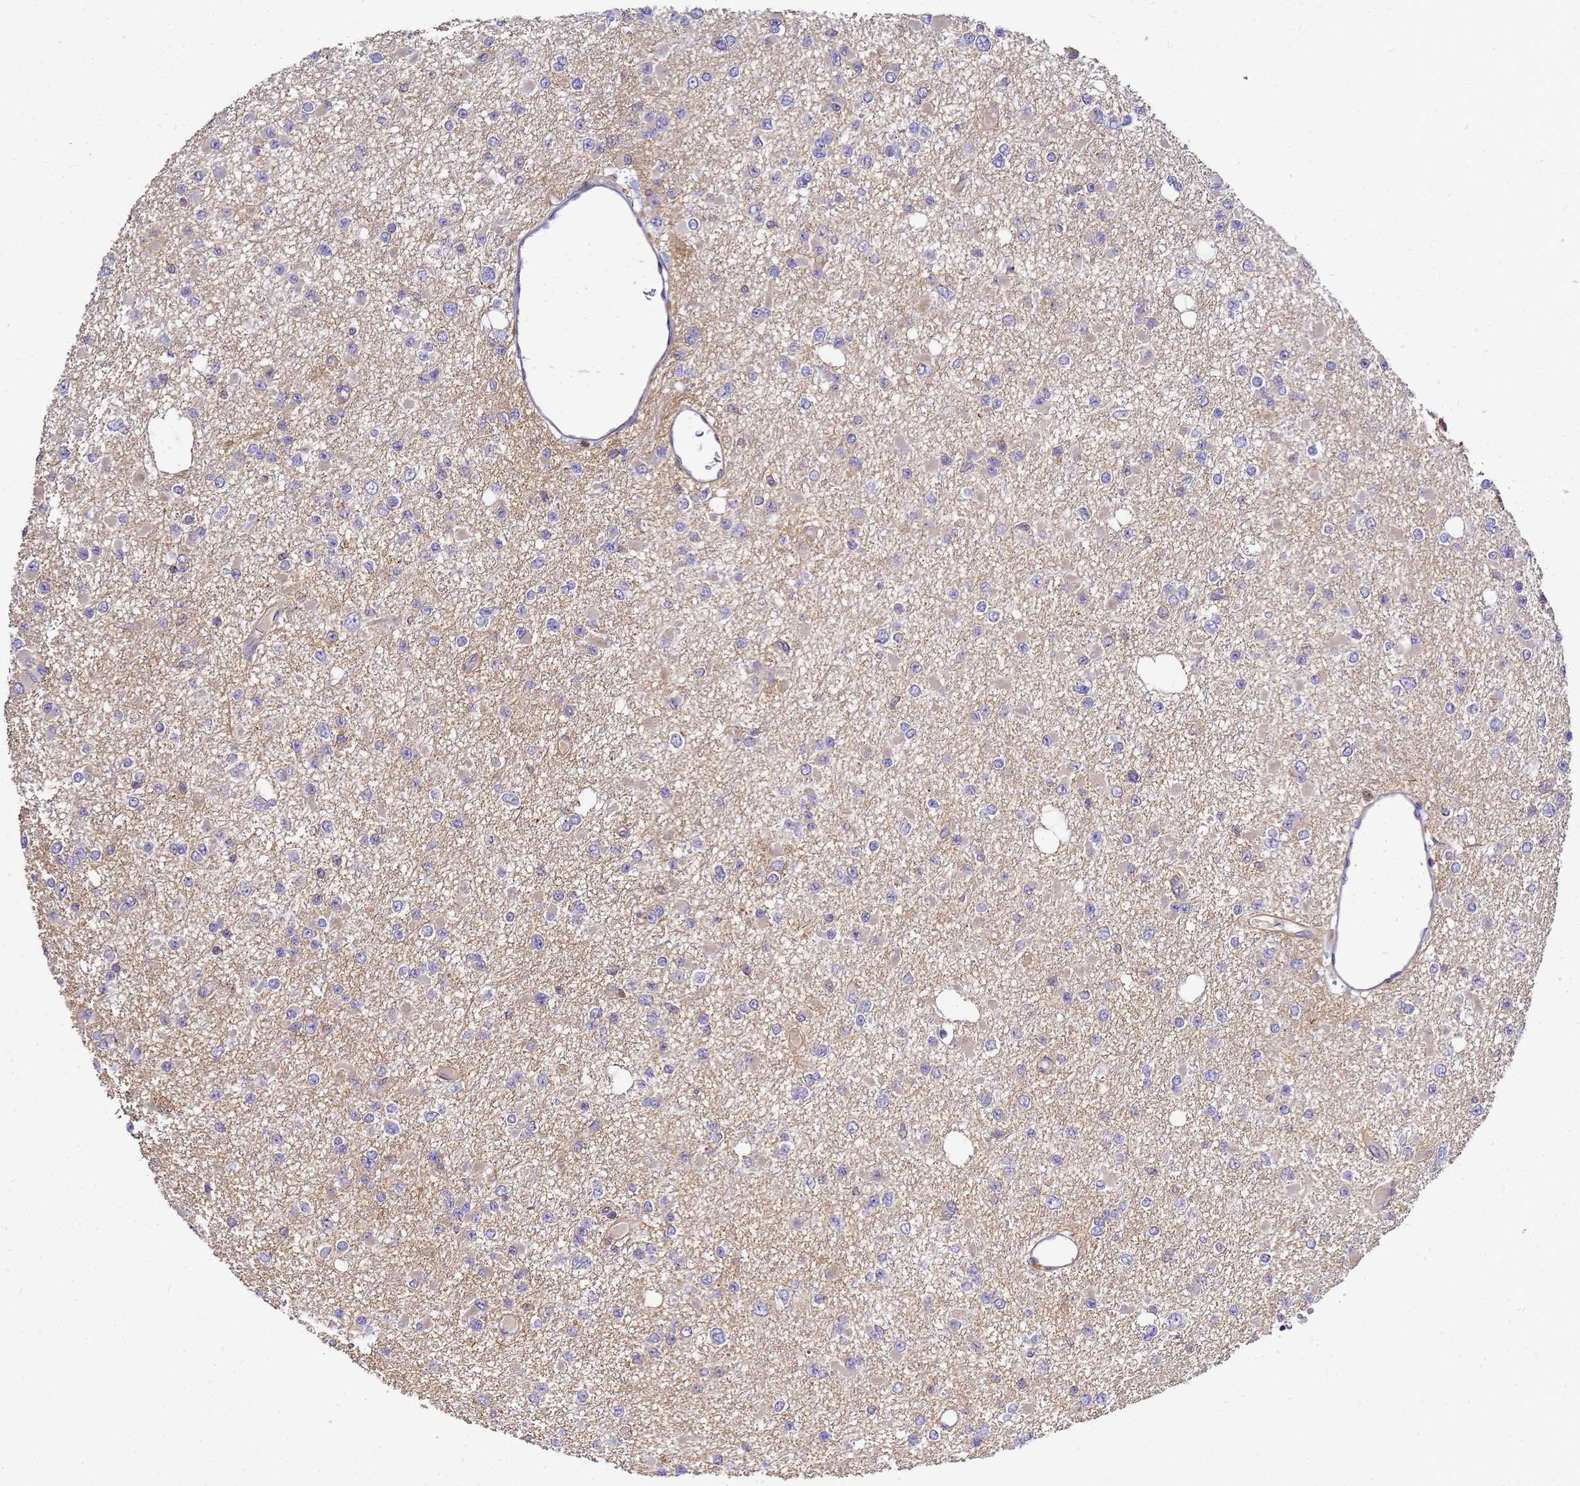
{"staining": {"intensity": "weak", "quantity": "<25%", "location": "cytoplasmic/membranous"}, "tissue": "glioma", "cell_type": "Tumor cells", "image_type": "cancer", "snomed": [{"axis": "morphology", "description": "Glioma, malignant, Low grade"}, {"axis": "topography", "description": "Brain"}], "caption": "Tumor cells show no significant protein positivity in glioma.", "gene": "ADPGK", "patient": {"sex": "female", "age": 22}}